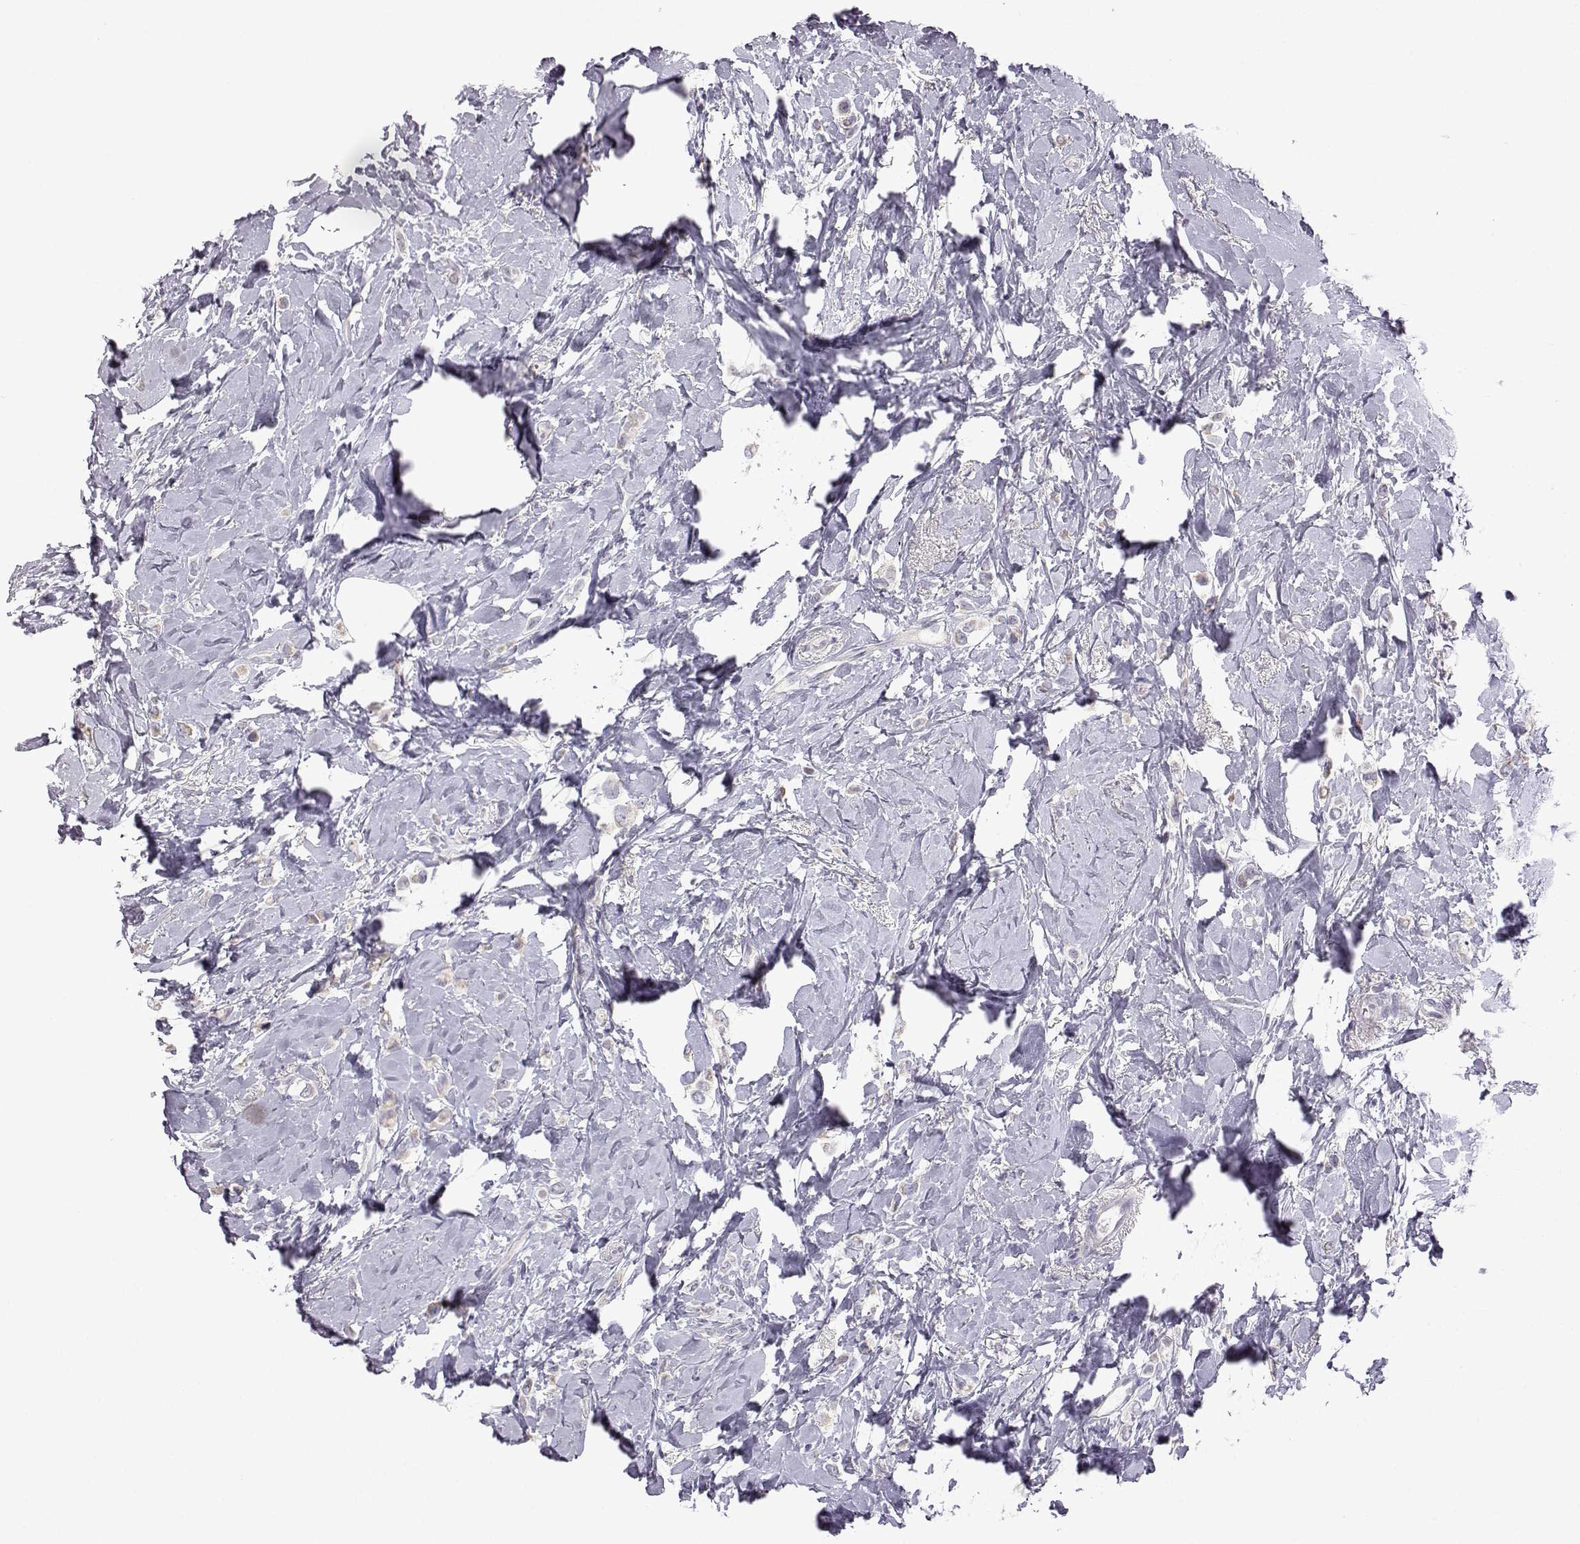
{"staining": {"intensity": "negative", "quantity": "none", "location": "none"}, "tissue": "breast cancer", "cell_type": "Tumor cells", "image_type": "cancer", "snomed": [{"axis": "morphology", "description": "Lobular carcinoma"}, {"axis": "topography", "description": "Breast"}], "caption": "Tumor cells are negative for brown protein staining in breast lobular carcinoma.", "gene": "VGF", "patient": {"sex": "female", "age": 66}}